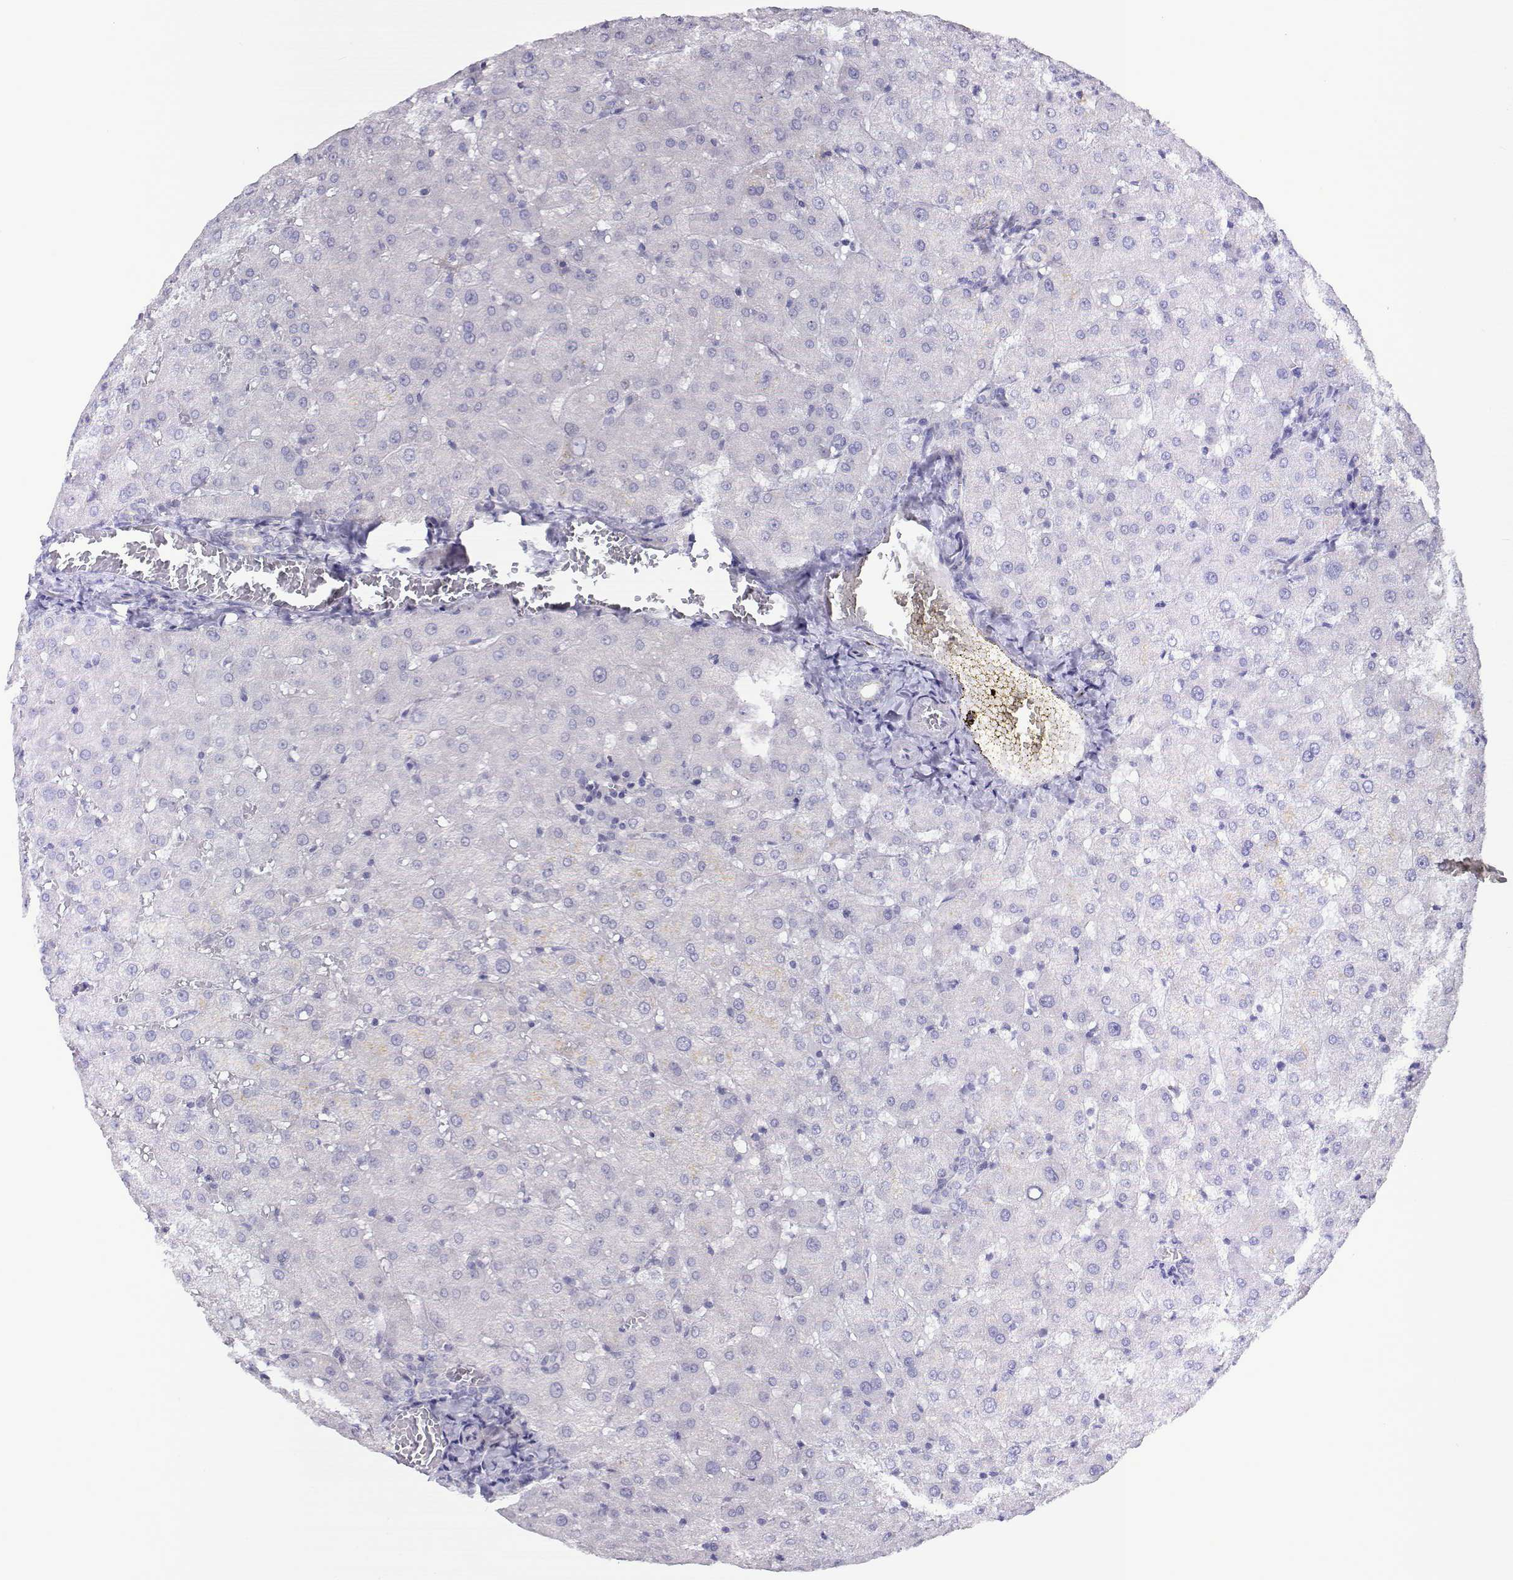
{"staining": {"intensity": "negative", "quantity": "none", "location": "none"}, "tissue": "liver", "cell_type": "Cholangiocytes", "image_type": "normal", "snomed": [{"axis": "morphology", "description": "Normal tissue, NOS"}, {"axis": "topography", "description": "Liver"}], "caption": "Immunohistochemistry photomicrograph of benign liver stained for a protein (brown), which shows no expression in cholangiocytes.", "gene": "NOS1AP", "patient": {"sex": "female", "age": 50}}